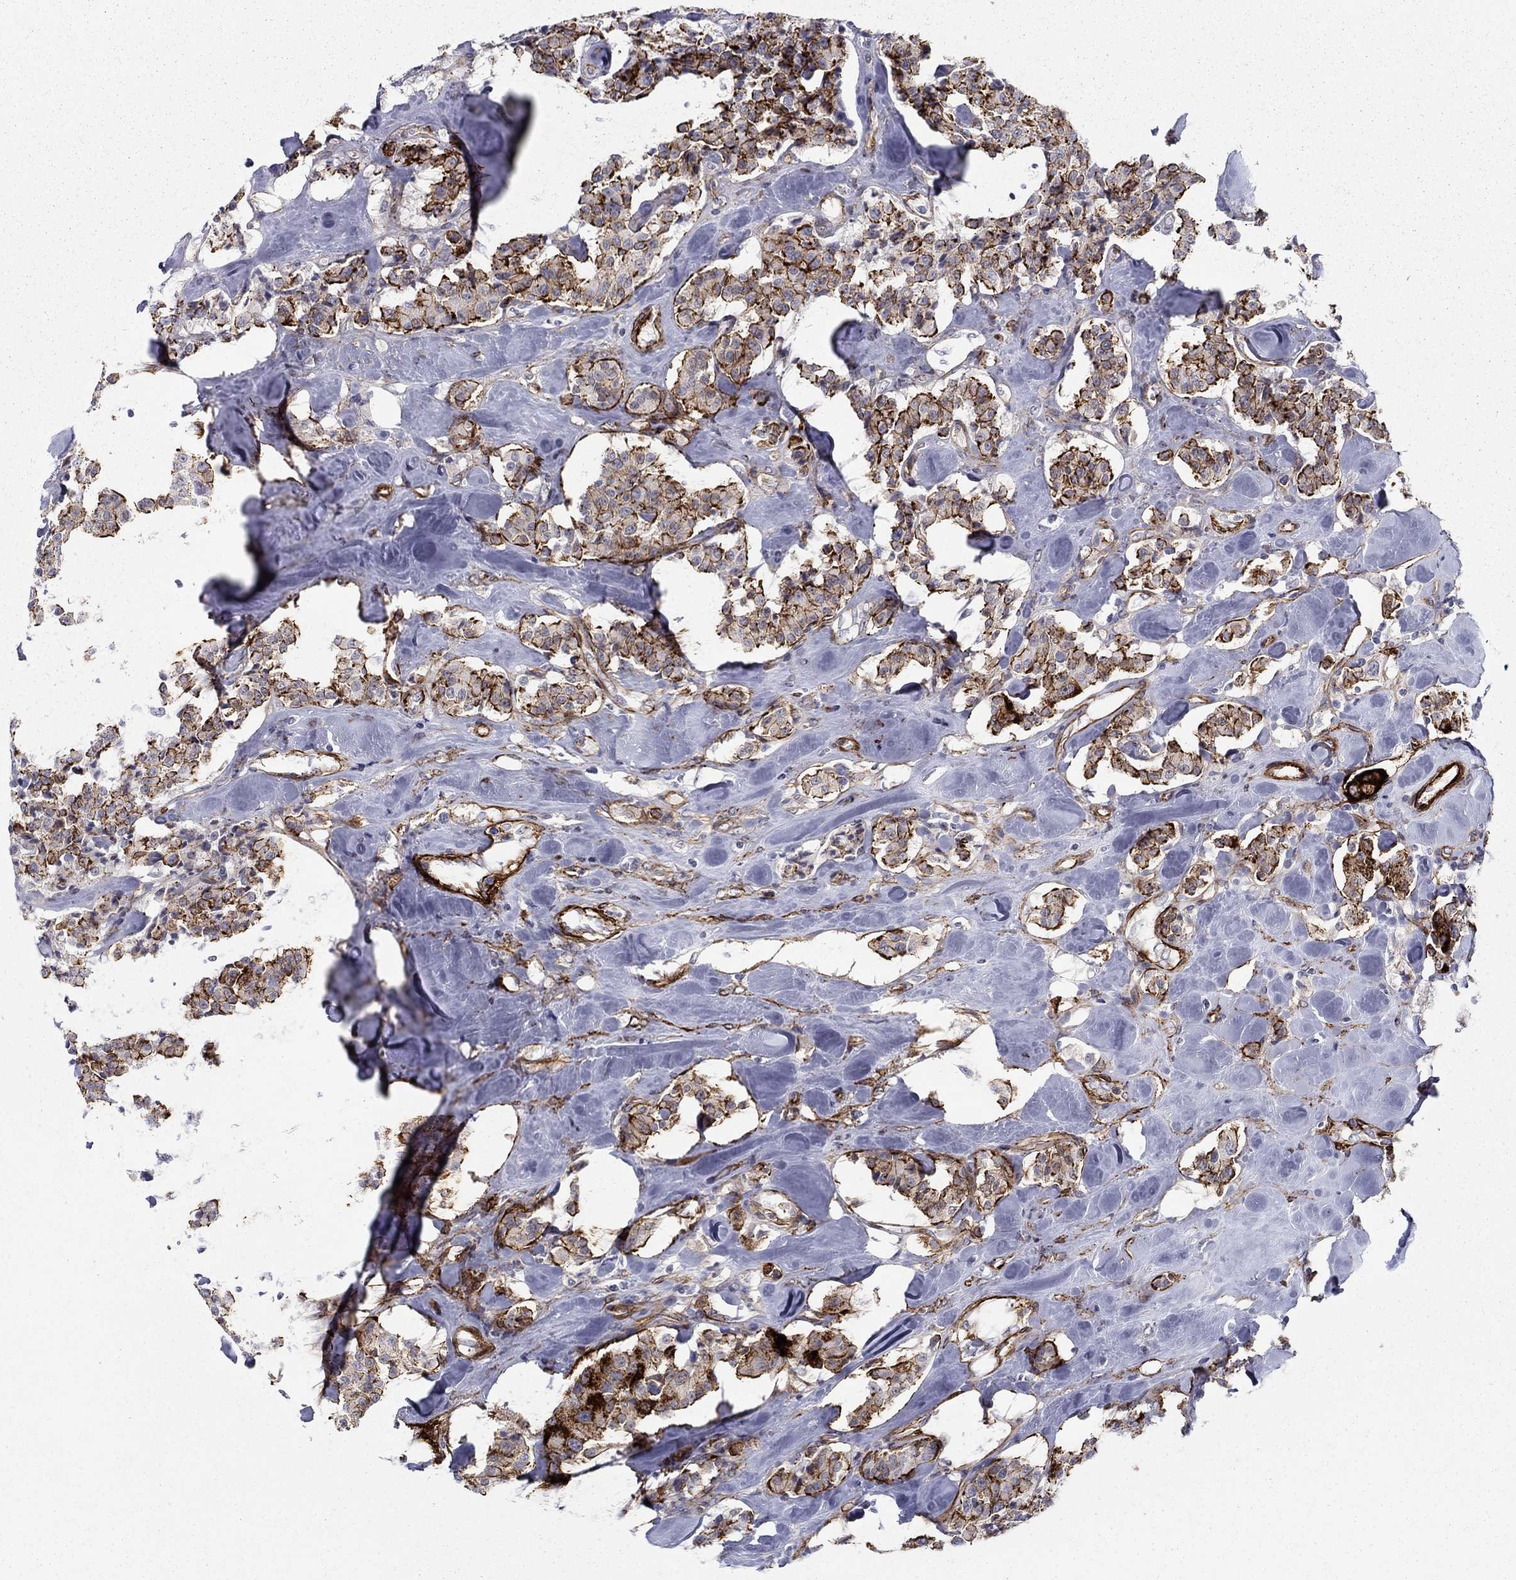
{"staining": {"intensity": "strong", "quantity": ">75%", "location": "cytoplasmic/membranous"}, "tissue": "carcinoid", "cell_type": "Tumor cells", "image_type": "cancer", "snomed": [{"axis": "morphology", "description": "Carcinoid, malignant, NOS"}, {"axis": "topography", "description": "Pancreas"}], "caption": "Carcinoid (malignant) was stained to show a protein in brown. There is high levels of strong cytoplasmic/membranous expression in approximately >75% of tumor cells.", "gene": "KRBA1", "patient": {"sex": "male", "age": 41}}